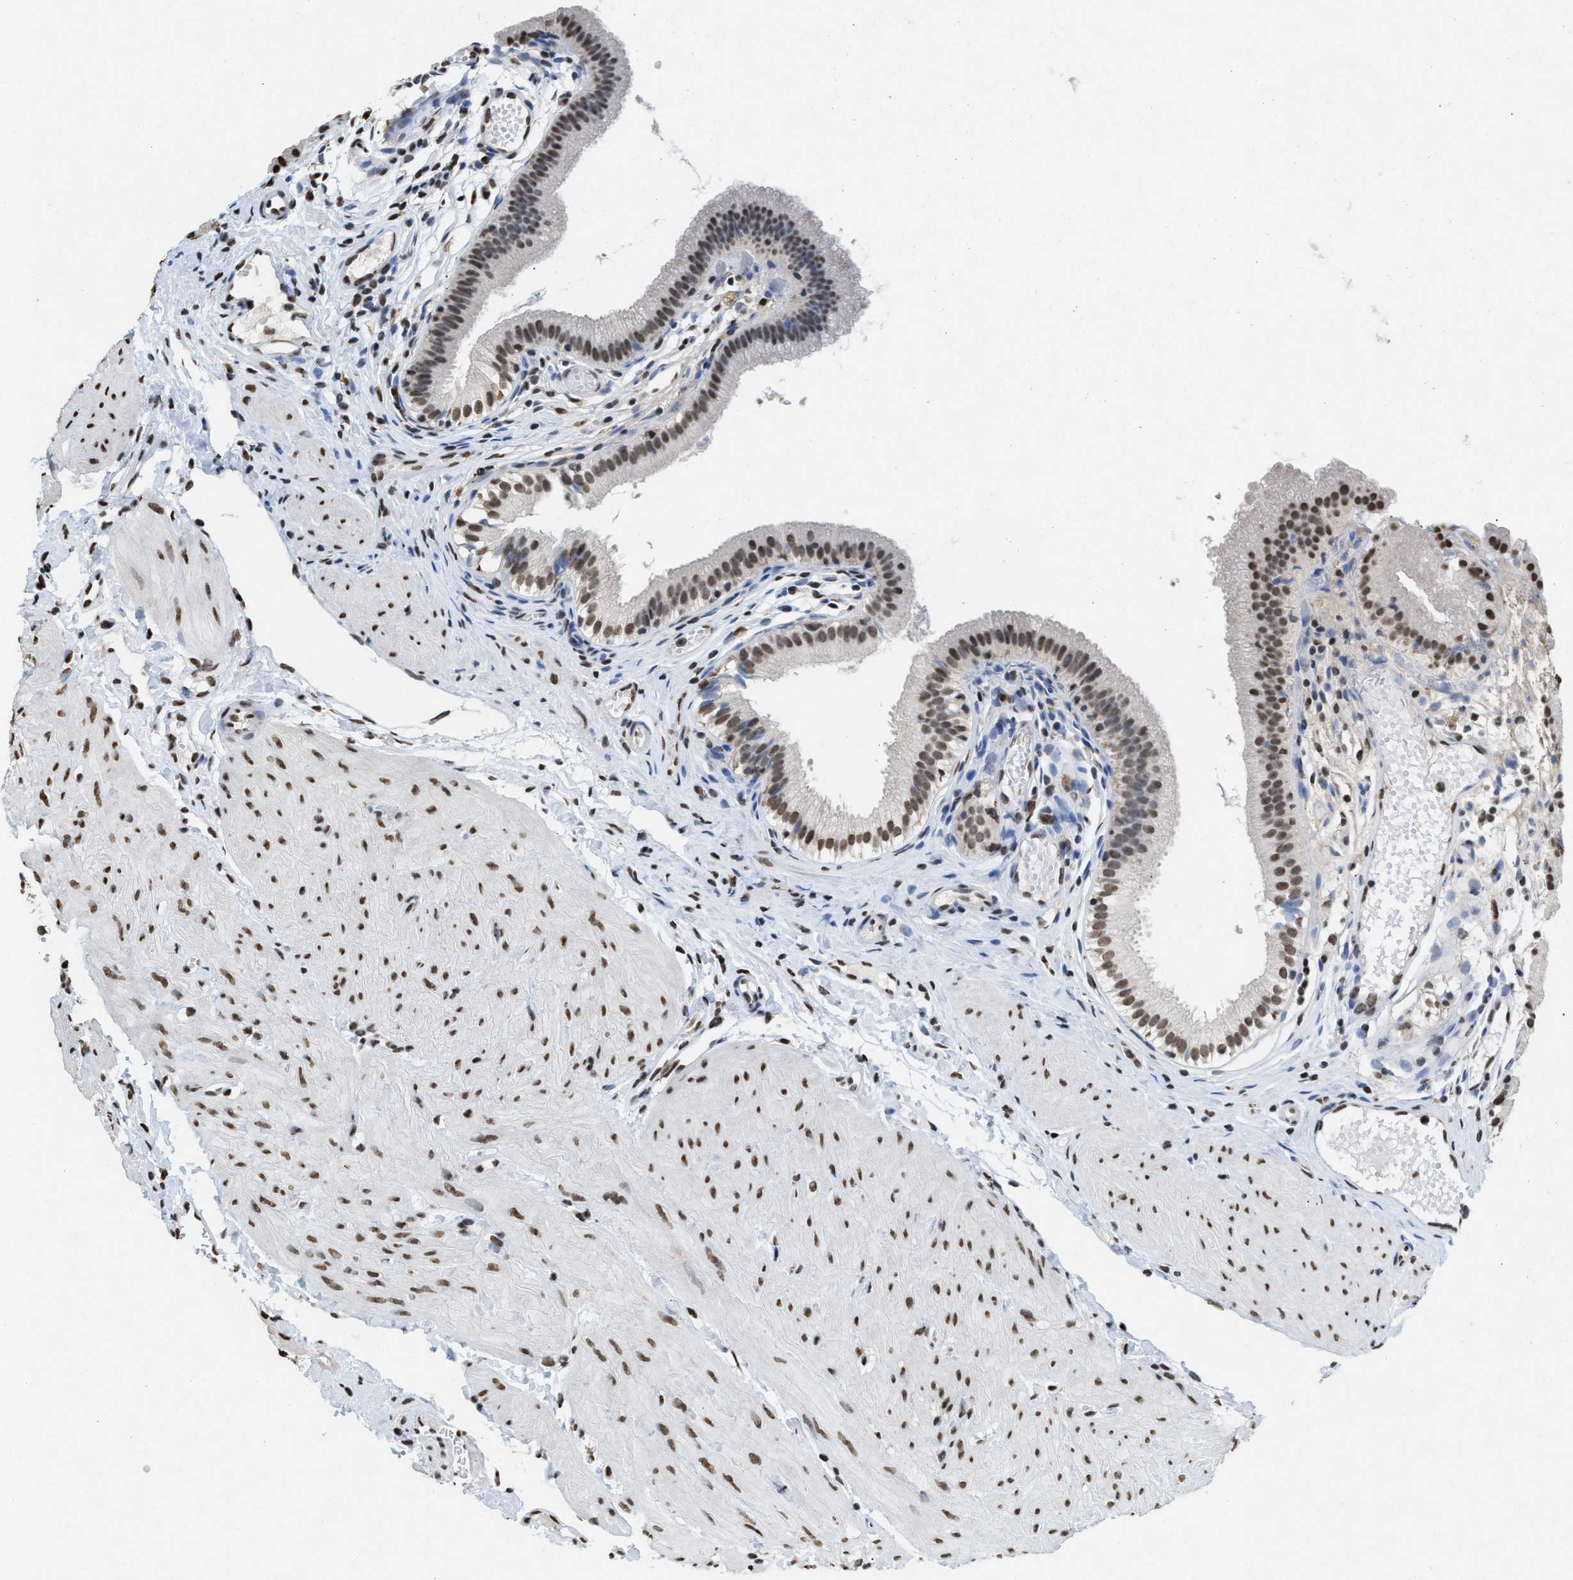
{"staining": {"intensity": "strong", "quantity": ">75%", "location": "nuclear"}, "tissue": "gallbladder", "cell_type": "Glandular cells", "image_type": "normal", "snomed": [{"axis": "morphology", "description": "Normal tissue, NOS"}, {"axis": "topography", "description": "Gallbladder"}], "caption": "Brown immunohistochemical staining in unremarkable human gallbladder demonstrates strong nuclear expression in approximately >75% of glandular cells. The protein is stained brown, and the nuclei are stained in blue (DAB IHC with brightfield microscopy, high magnification).", "gene": "NUP88", "patient": {"sex": "female", "age": 26}}